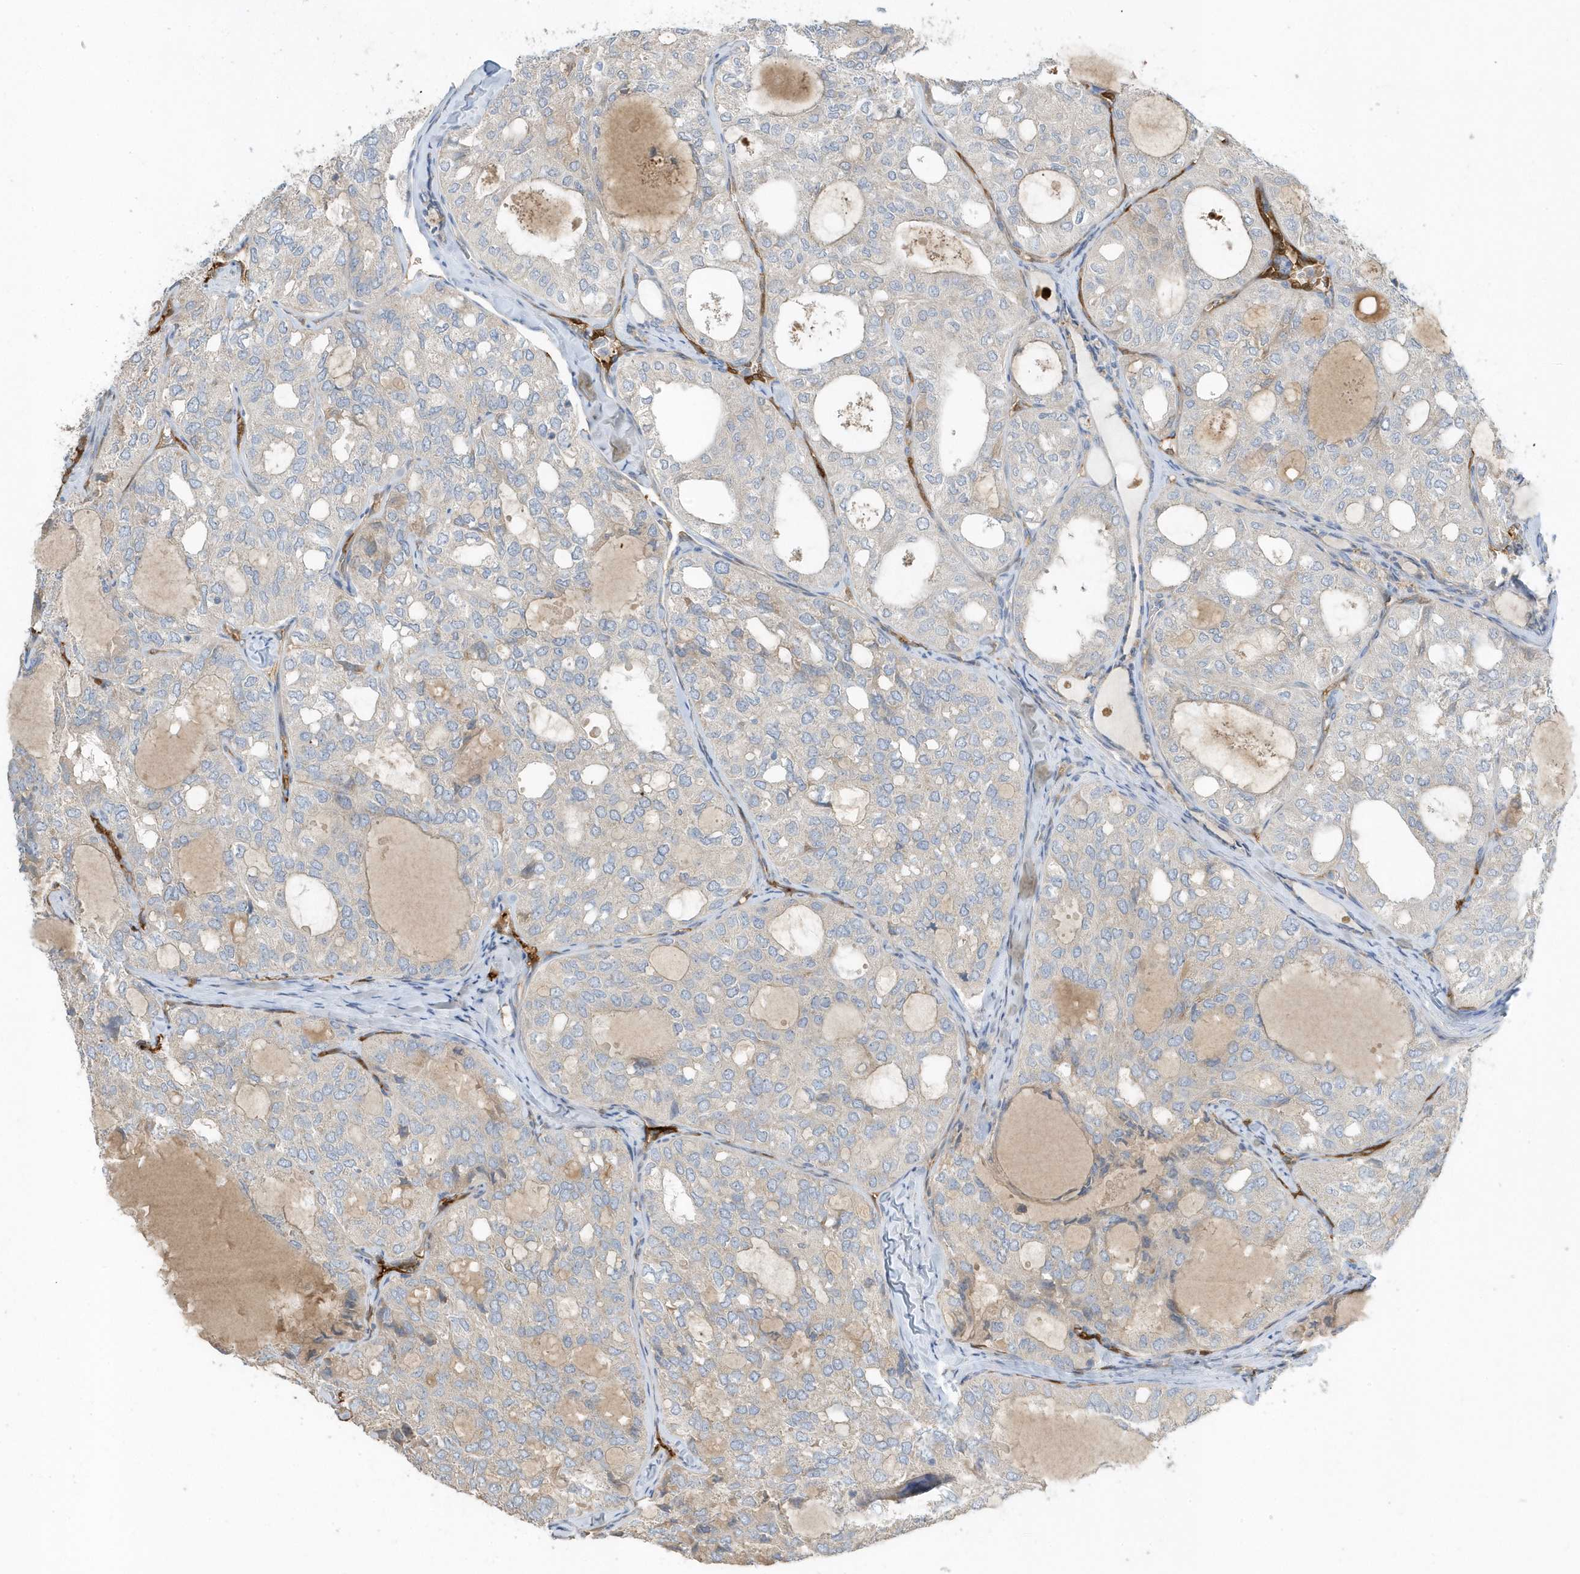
{"staining": {"intensity": "negative", "quantity": "none", "location": "none"}, "tissue": "thyroid cancer", "cell_type": "Tumor cells", "image_type": "cancer", "snomed": [{"axis": "morphology", "description": "Follicular adenoma carcinoma, NOS"}, {"axis": "topography", "description": "Thyroid gland"}], "caption": "IHC micrograph of neoplastic tissue: human thyroid cancer stained with DAB (3,3'-diaminobenzidine) demonstrates no significant protein expression in tumor cells. Brightfield microscopy of IHC stained with DAB (brown) and hematoxylin (blue), captured at high magnification.", "gene": "USP53", "patient": {"sex": "male", "age": 75}}